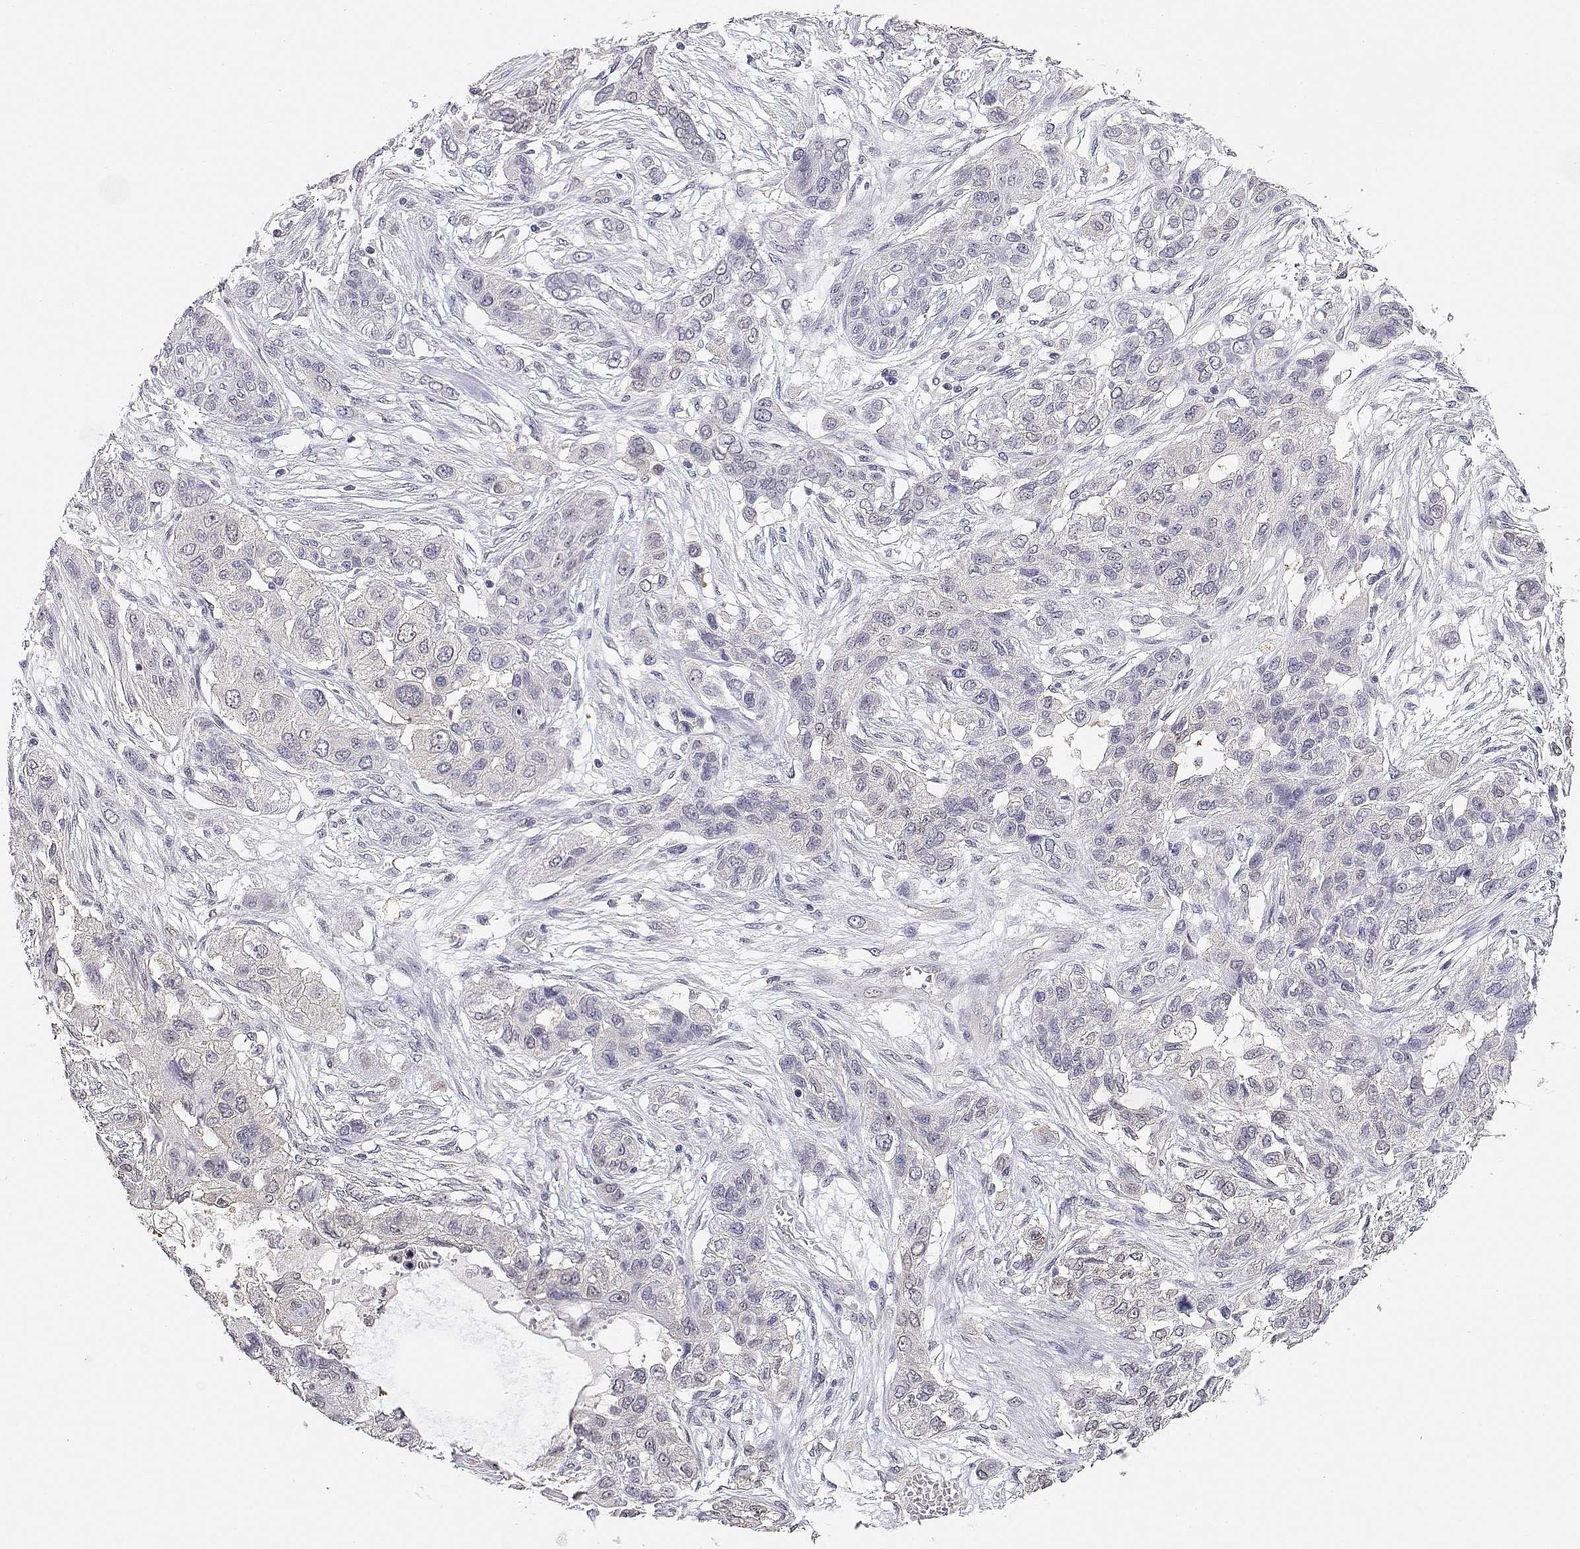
{"staining": {"intensity": "negative", "quantity": "none", "location": "none"}, "tissue": "lung cancer", "cell_type": "Tumor cells", "image_type": "cancer", "snomed": [{"axis": "morphology", "description": "Squamous cell carcinoma, NOS"}, {"axis": "topography", "description": "Lung"}], "caption": "Lung cancer (squamous cell carcinoma) was stained to show a protein in brown. There is no significant positivity in tumor cells. Brightfield microscopy of immunohistochemistry (IHC) stained with DAB (3,3'-diaminobenzidine) (brown) and hematoxylin (blue), captured at high magnification.", "gene": "ADA", "patient": {"sex": "female", "age": 70}}